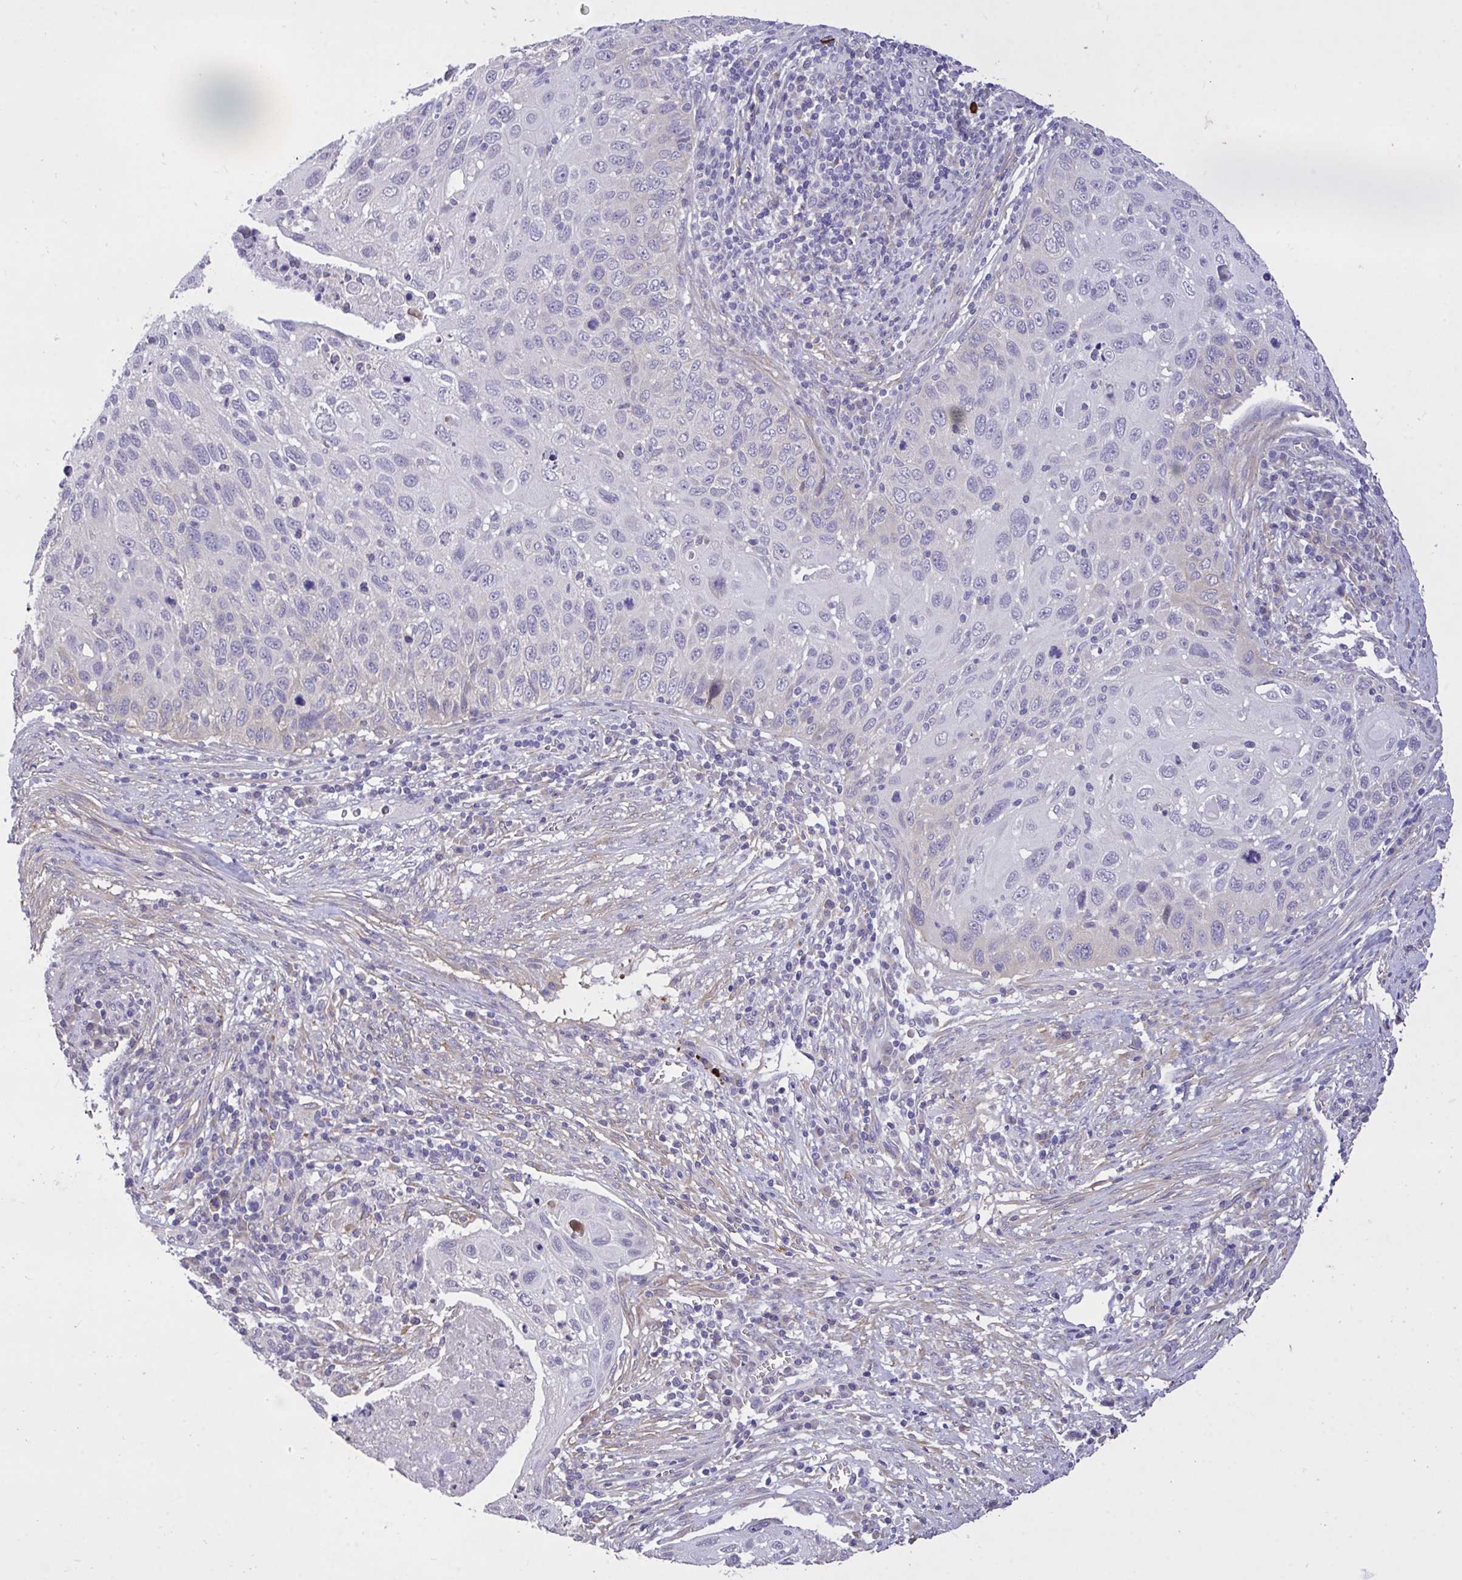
{"staining": {"intensity": "negative", "quantity": "none", "location": "none"}, "tissue": "cervical cancer", "cell_type": "Tumor cells", "image_type": "cancer", "snomed": [{"axis": "morphology", "description": "Squamous cell carcinoma, NOS"}, {"axis": "topography", "description": "Cervix"}], "caption": "Micrograph shows no significant protein expression in tumor cells of squamous cell carcinoma (cervical).", "gene": "MPC2", "patient": {"sex": "female", "age": 70}}